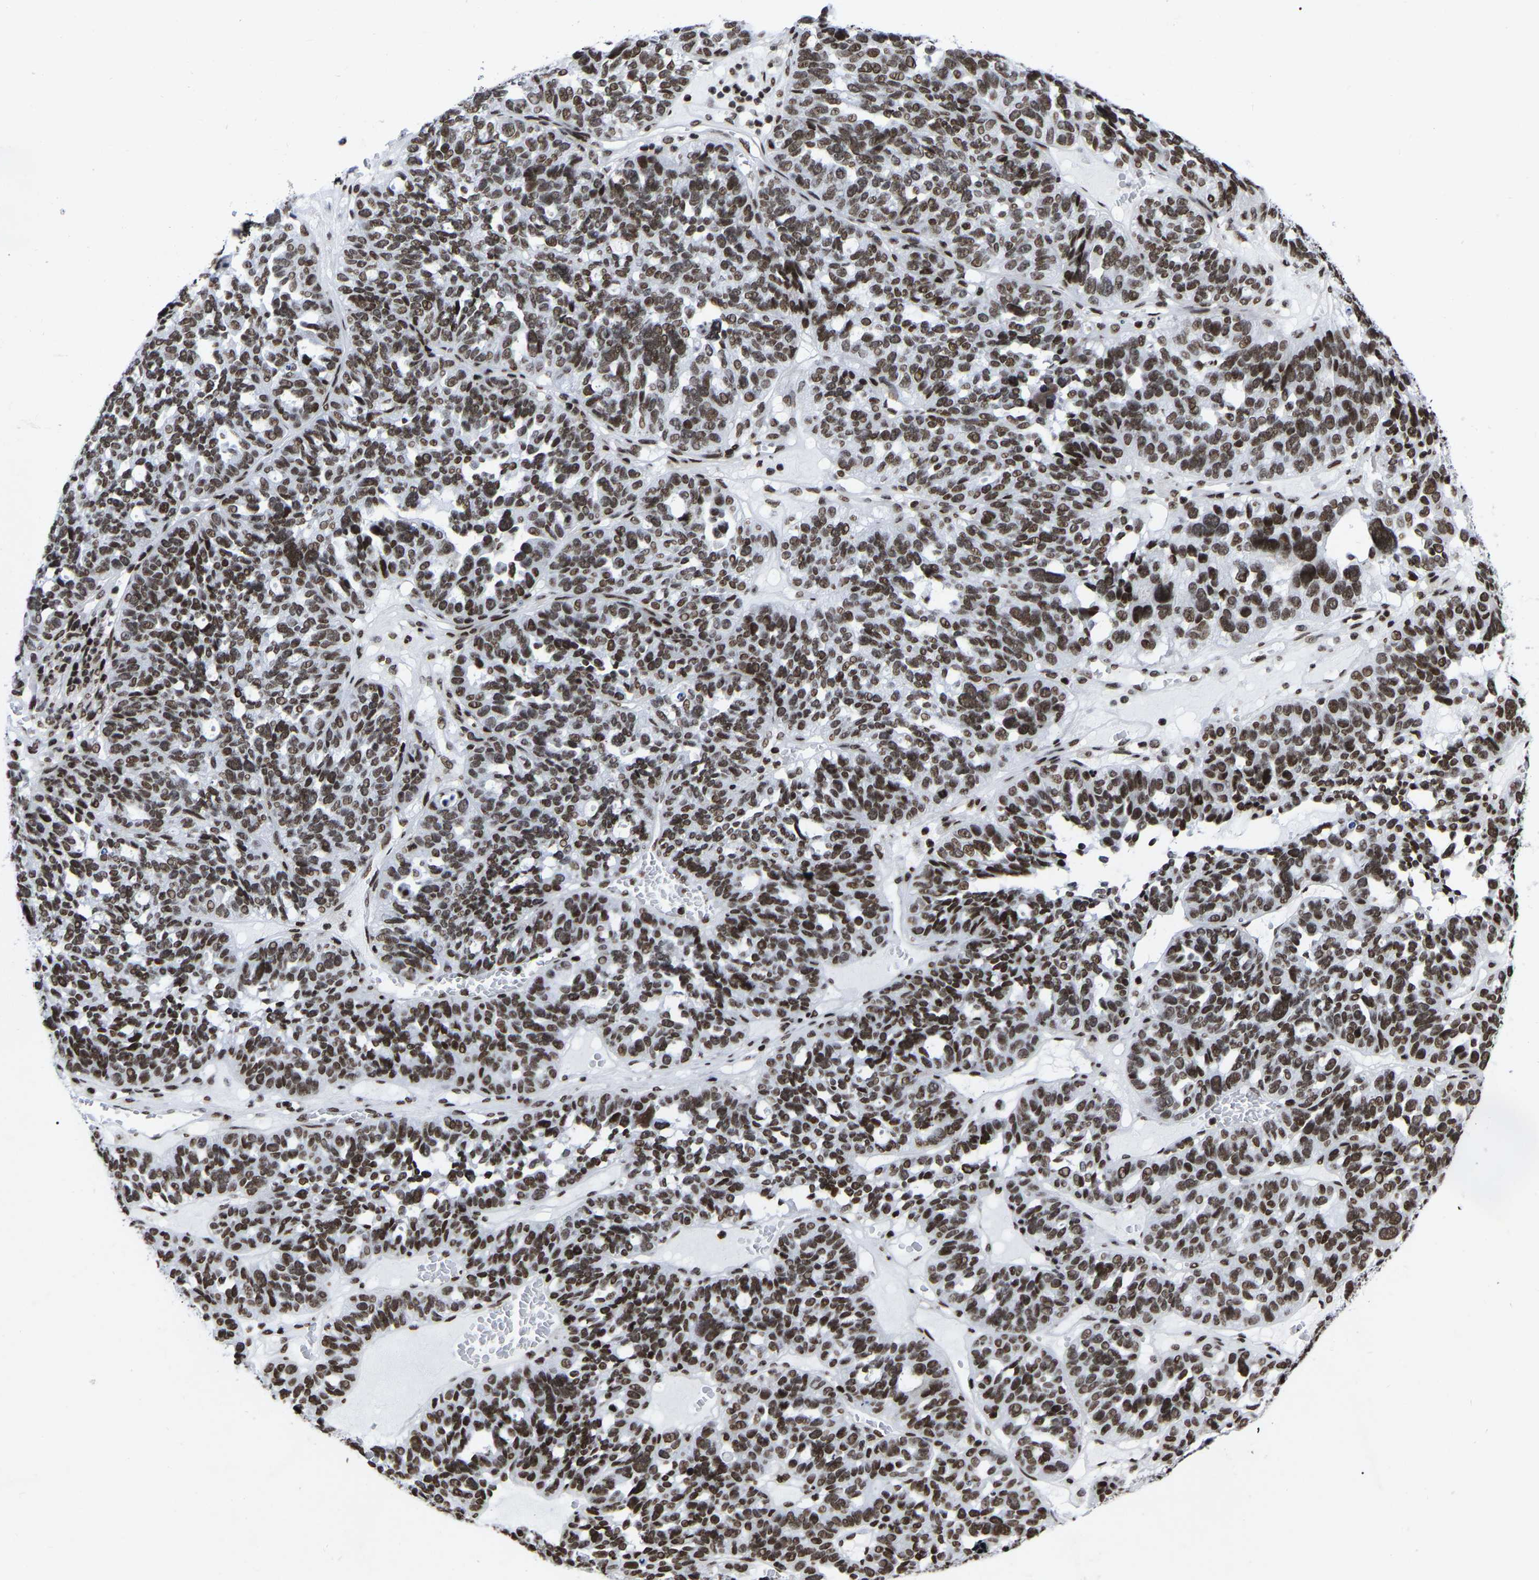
{"staining": {"intensity": "moderate", "quantity": ">75%", "location": "nuclear"}, "tissue": "ovarian cancer", "cell_type": "Tumor cells", "image_type": "cancer", "snomed": [{"axis": "morphology", "description": "Cystadenocarcinoma, serous, NOS"}, {"axis": "topography", "description": "Ovary"}], "caption": "Brown immunohistochemical staining in serous cystadenocarcinoma (ovarian) shows moderate nuclear expression in approximately >75% of tumor cells.", "gene": "PRCC", "patient": {"sex": "female", "age": 59}}